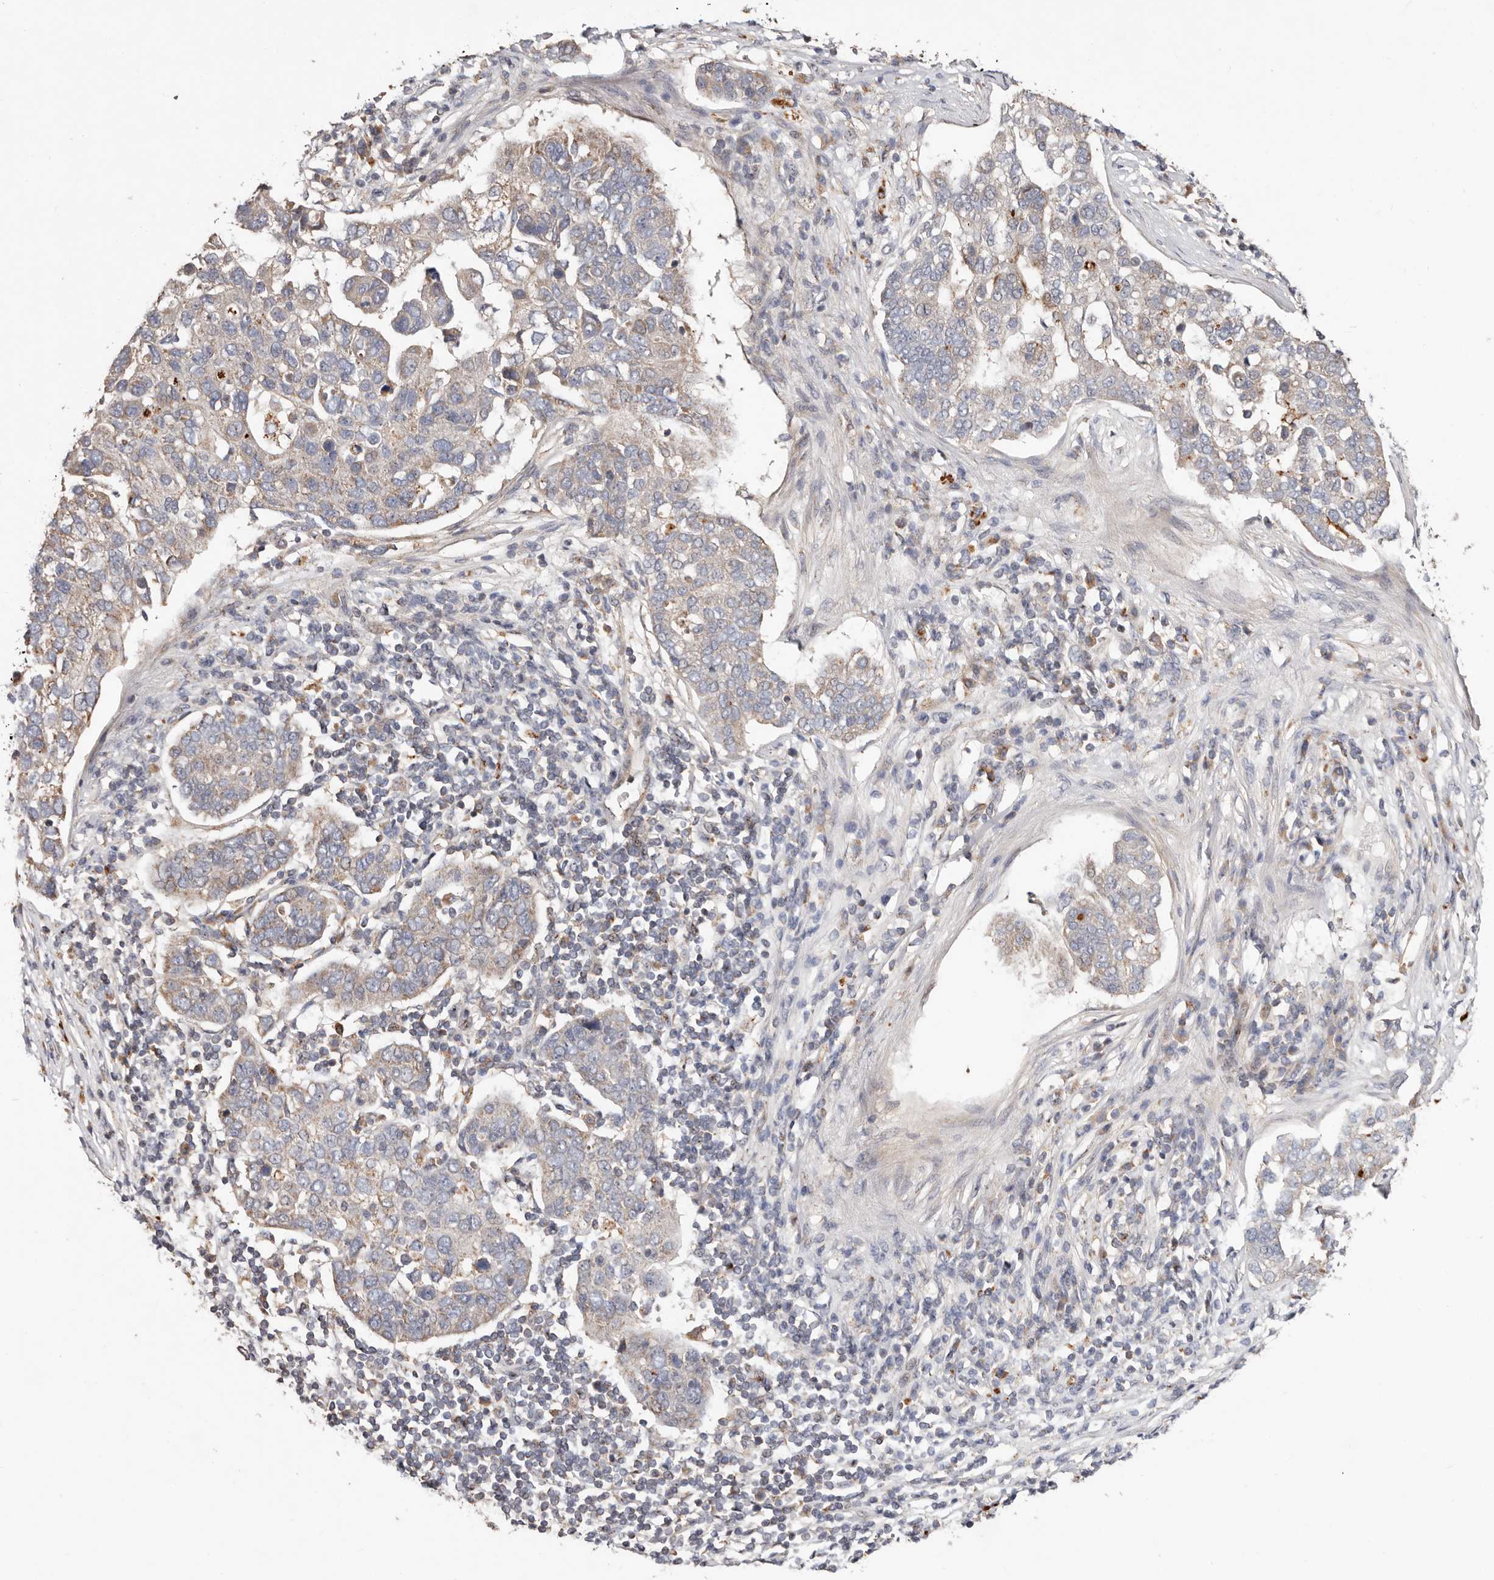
{"staining": {"intensity": "weak", "quantity": "<25%", "location": "cytoplasmic/membranous"}, "tissue": "pancreatic cancer", "cell_type": "Tumor cells", "image_type": "cancer", "snomed": [{"axis": "morphology", "description": "Adenocarcinoma, NOS"}, {"axis": "topography", "description": "Pancreas"}], "caption": "This is an immunohistochemistry (IHC) photomicrograph of pancreatic cancer (adenocarcinoma). There is no staining in tumor cells.", "gene": "USP33", "patient": {"sex": "female", "age": 61}}